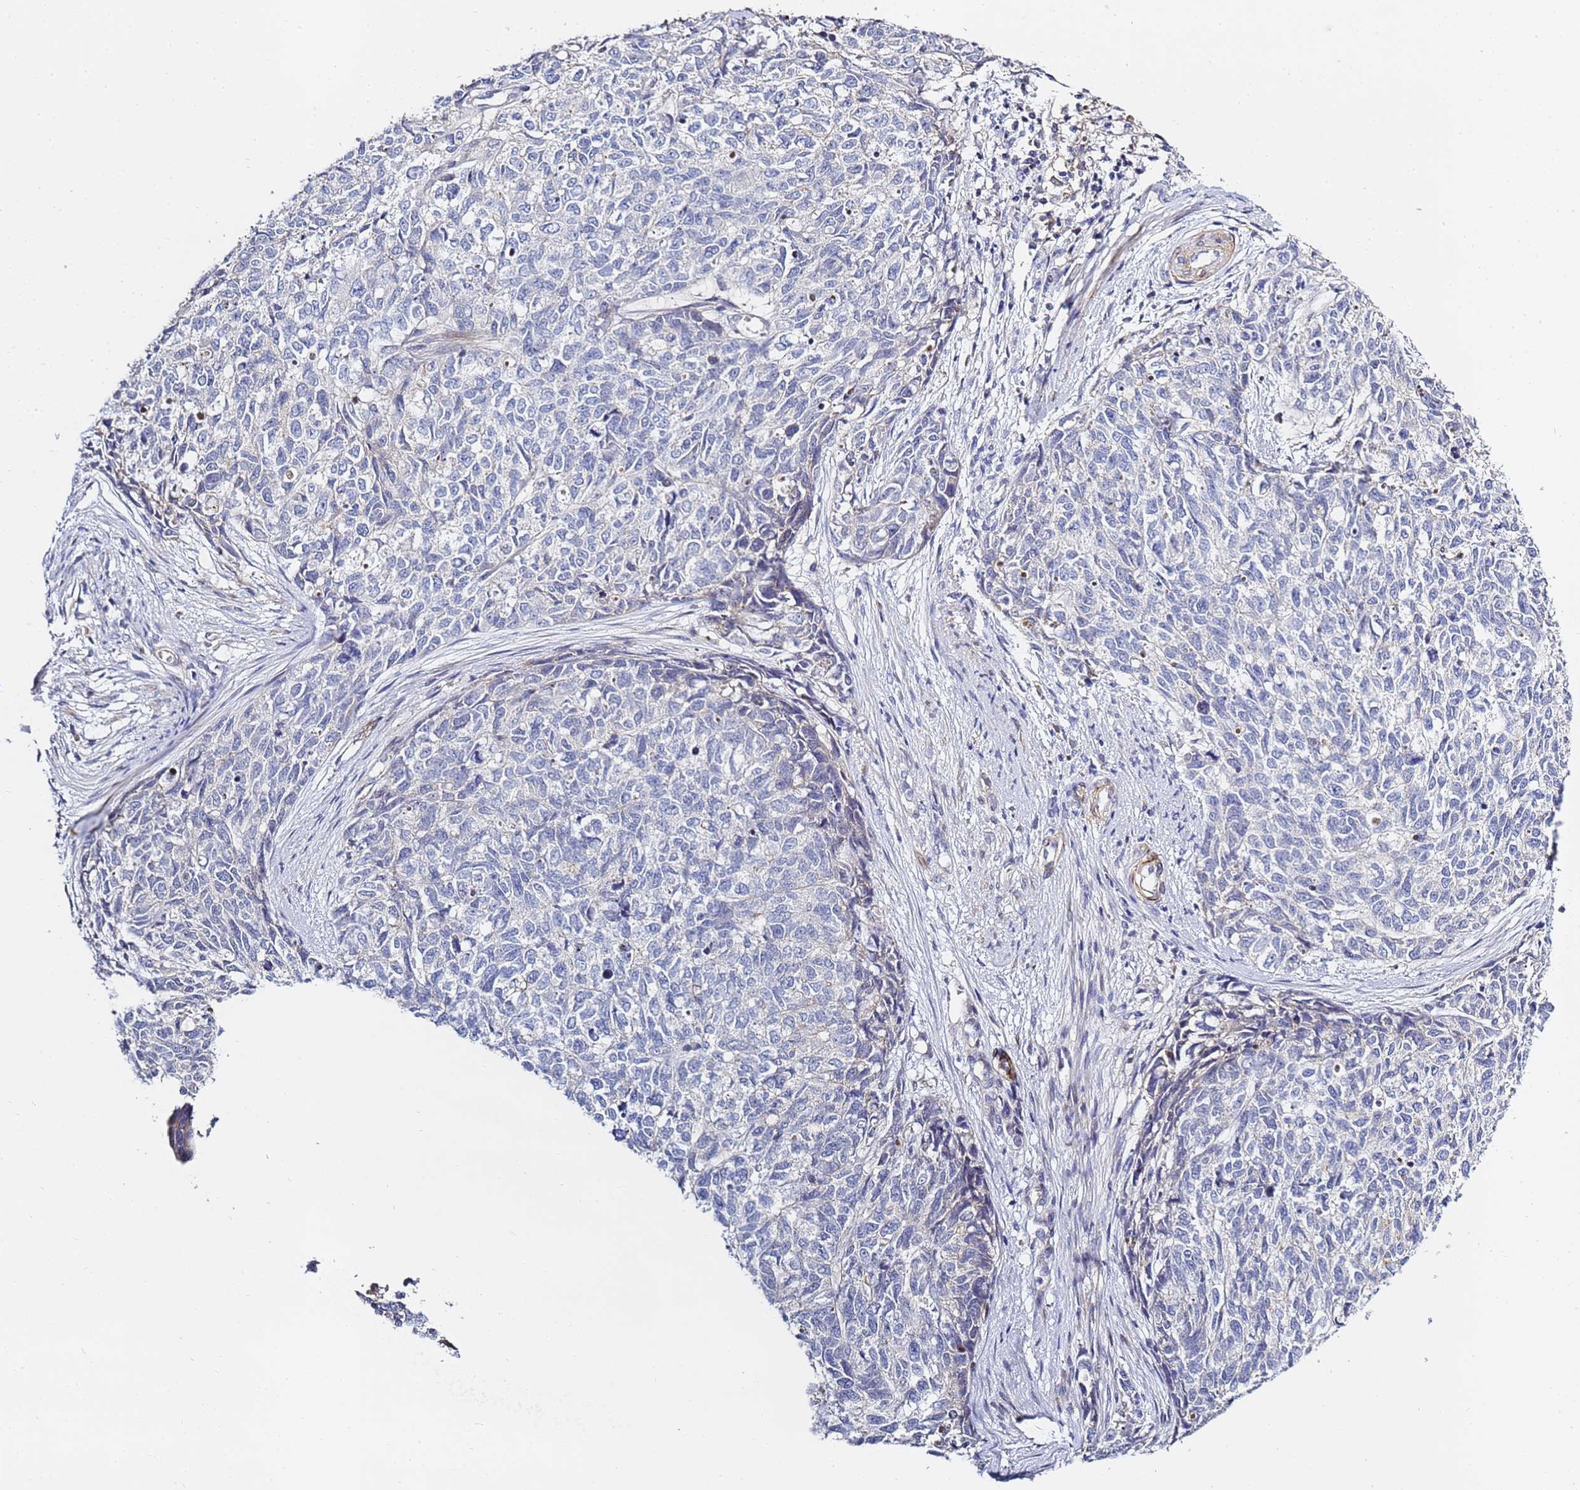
{"staining": {"intensity": "negative", "quantity": "none", "location": "none"}, "tissue": "cervical cancer", "cell_type": "Tumor cells", "image_type": "cancer", "snomed": [{"axis": "morphology", "description": "Squamous cell carcinoma, NOS"}, {"axis": "topography", "description": "Cervix"}], "caption": "This micrograph is of cervical squamous cell carcinoma stained with IHC to label a protein in brown with the nuclei are counter-stained blue. There is no expression in tumor cells.", "gene": "CFH", "patient": {"sex": "female", "age": 63}}